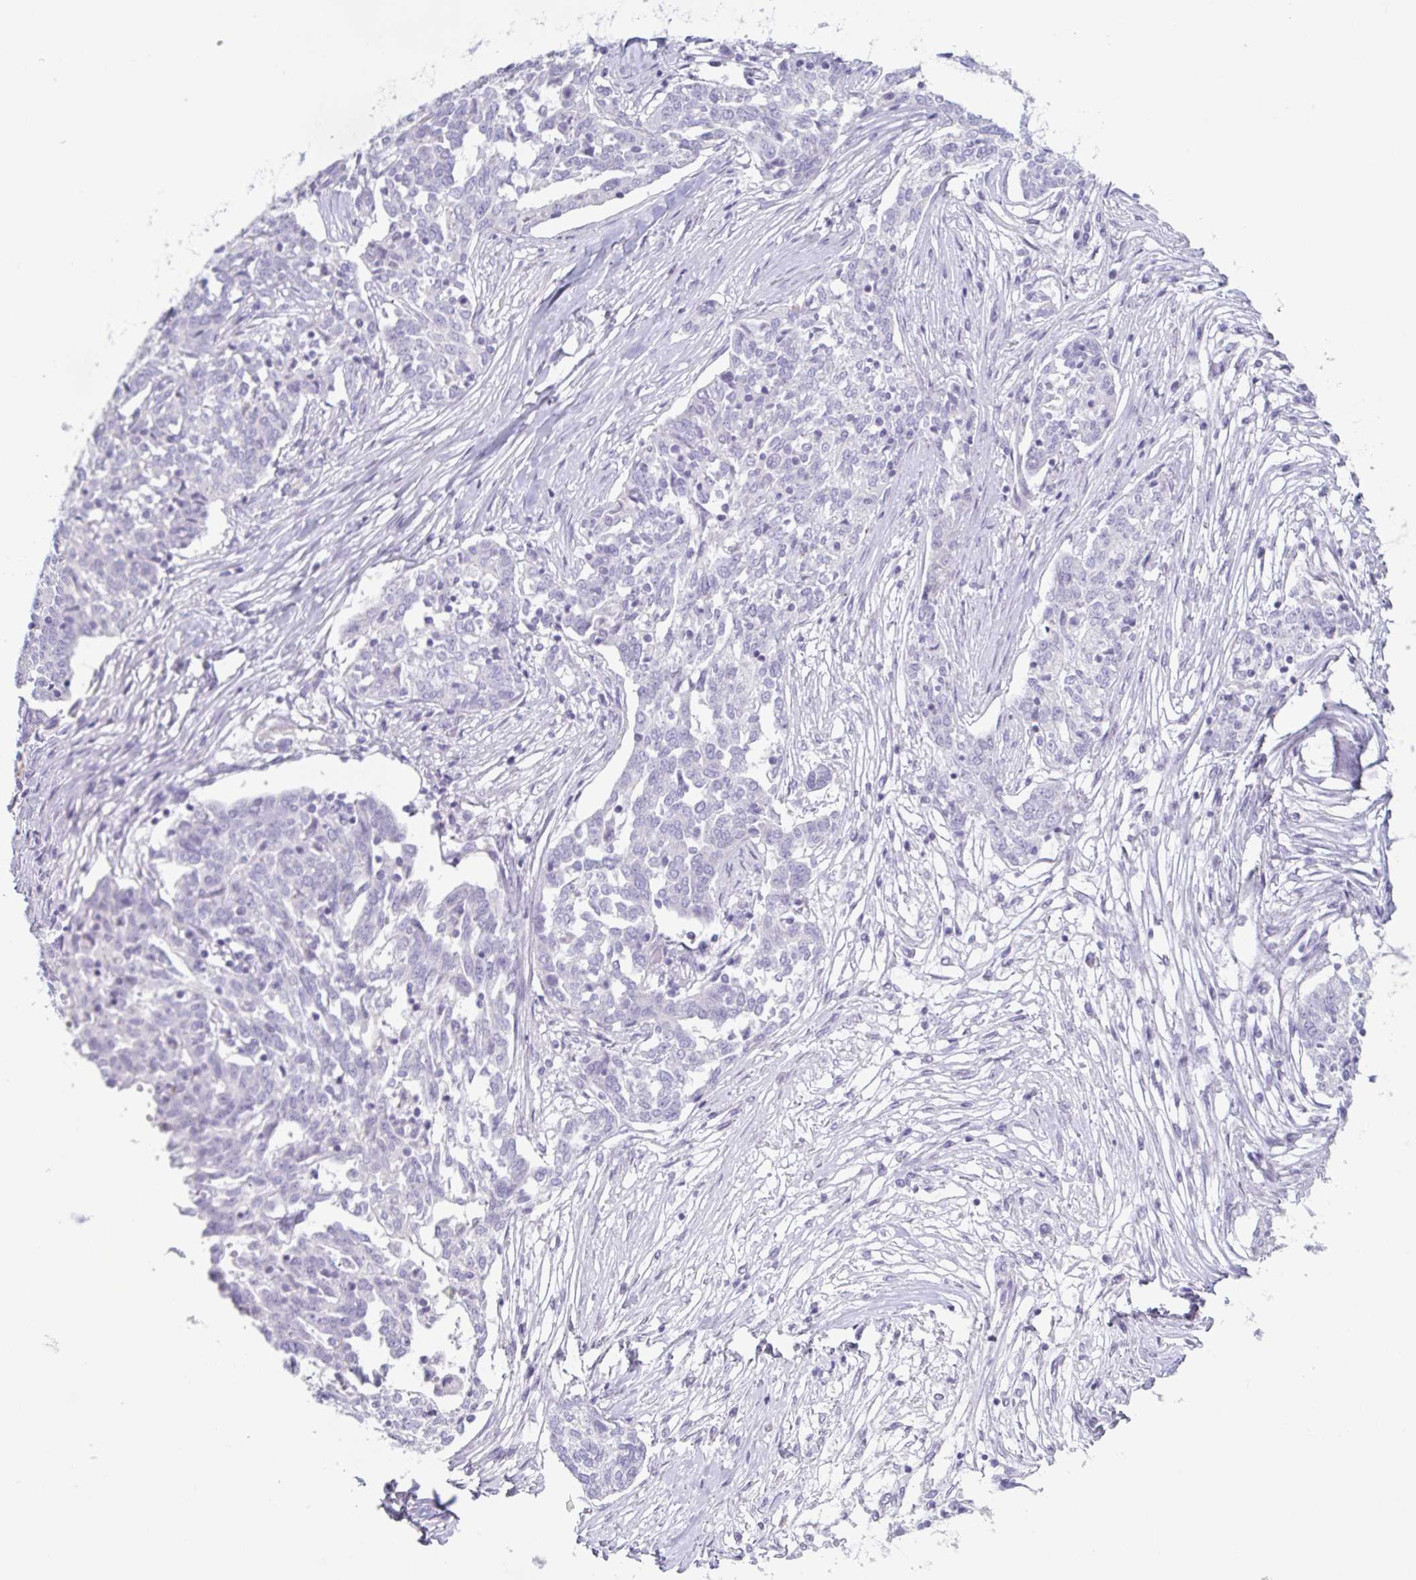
{"staining": {"intensity": "negative", "quantity": "none", "location": "none"}, "tissue": "ovarian cancer", "cell_type": "Tumor cells", "image_type": "cancer", "snomed": [{"axis": "morphology", "description": "Cystadenocarcinoma, serous, NOS"}, {"axis": "topography", "description": "Ovary"}], "caption": "Image shows no protein staining in tumor cells of serous cystadenocarcinoma (ovarian) tissue.", "gene": "PRR27", "patient": {"sex": "female", "age": 67}}